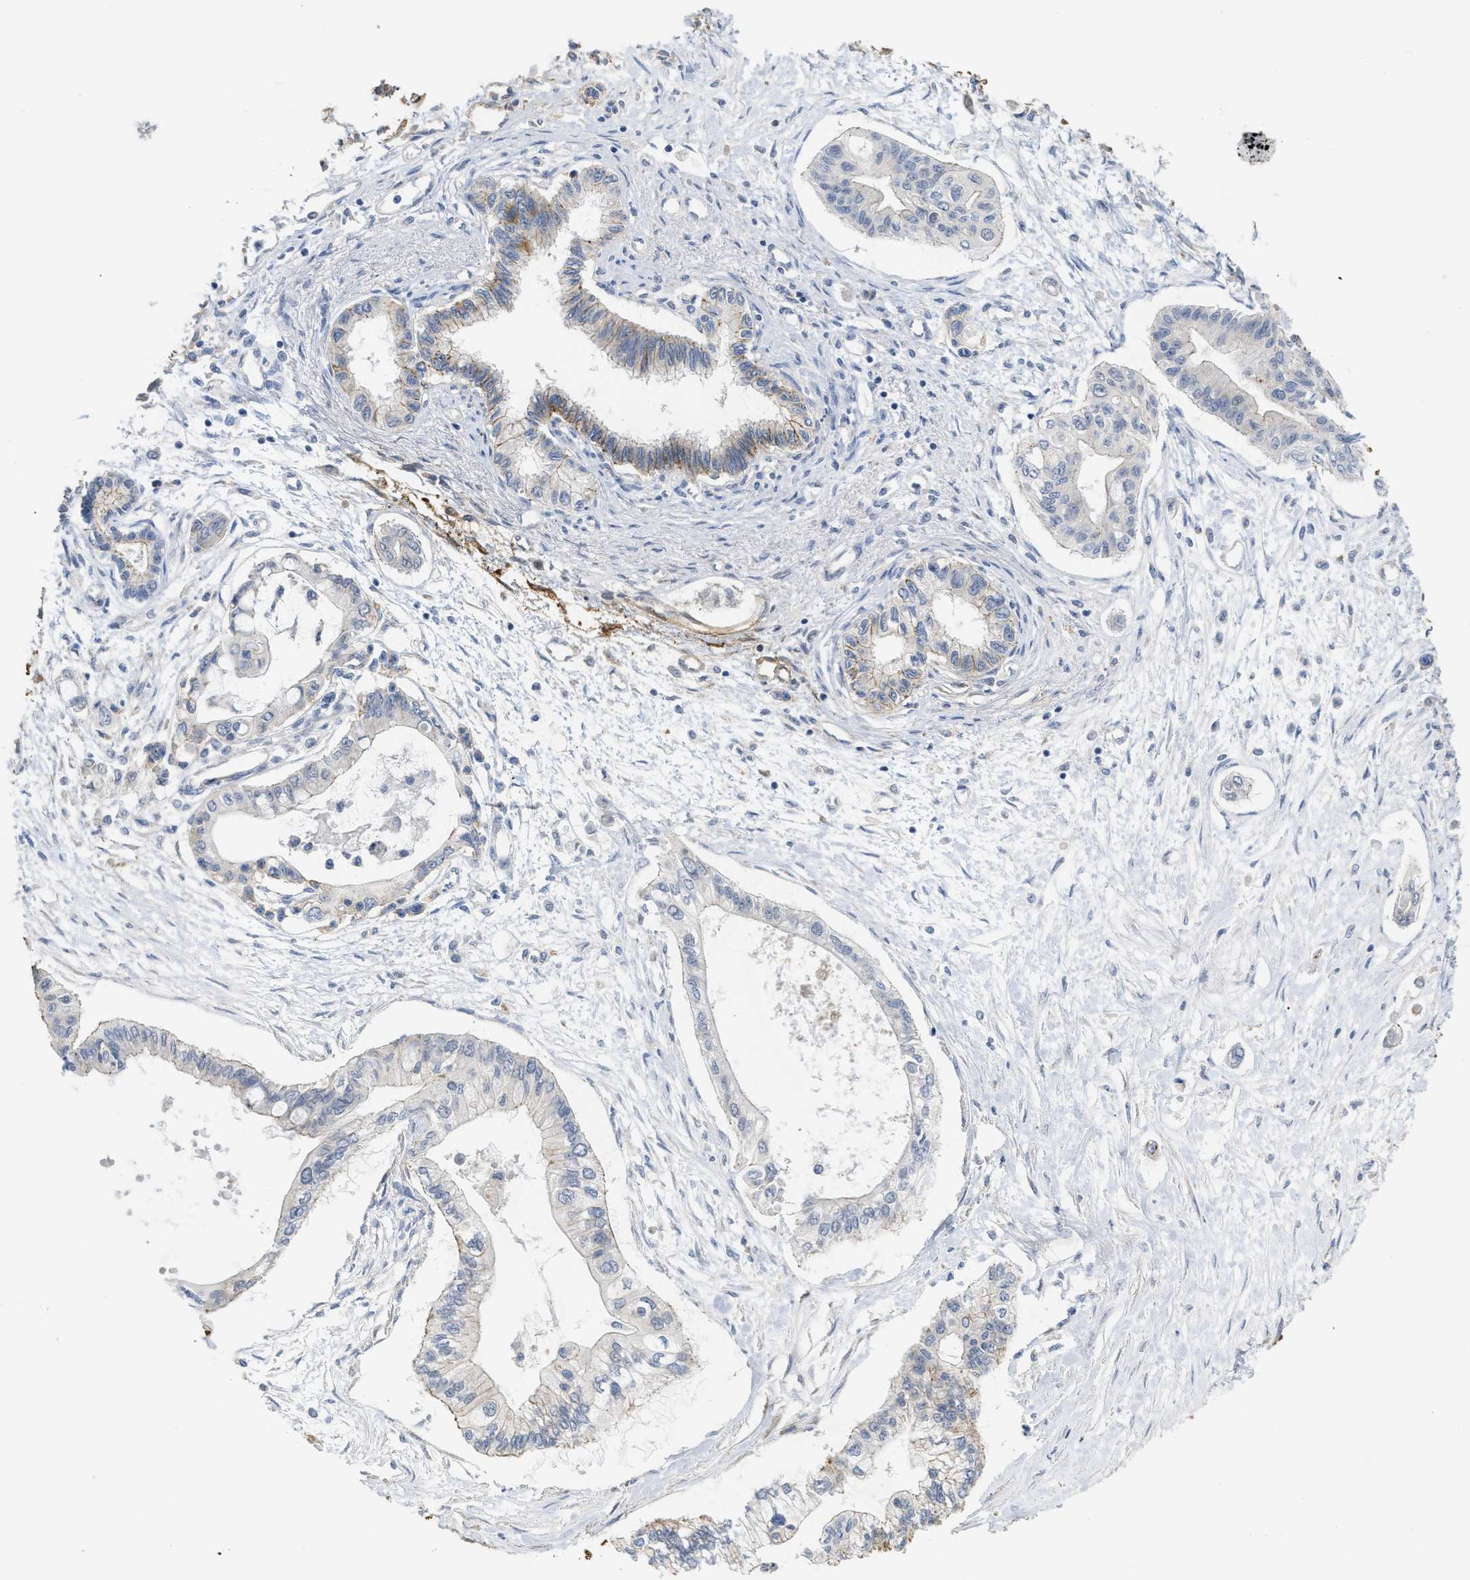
{"staining": {"intensity": "weak", "quantity": "<25%", "location": "cytoplasmic/membranous"}, "tissue": "pancreatic cancer", "cell_type": "Tumor cells", "image_type": "cancer", "snomed": [{"axis": "morphology", "description": "Adenocarcinoma, NOS"}, {"axis": "topography", "description": "Pancreas"}], "caption": "A micrograph of pancreatic cancer (adenocarcinoma) stained for a protein shows no brown staining in tumor cells.", "gene": "CDPF1", "patient": {"sex": "female", "age": 77}}